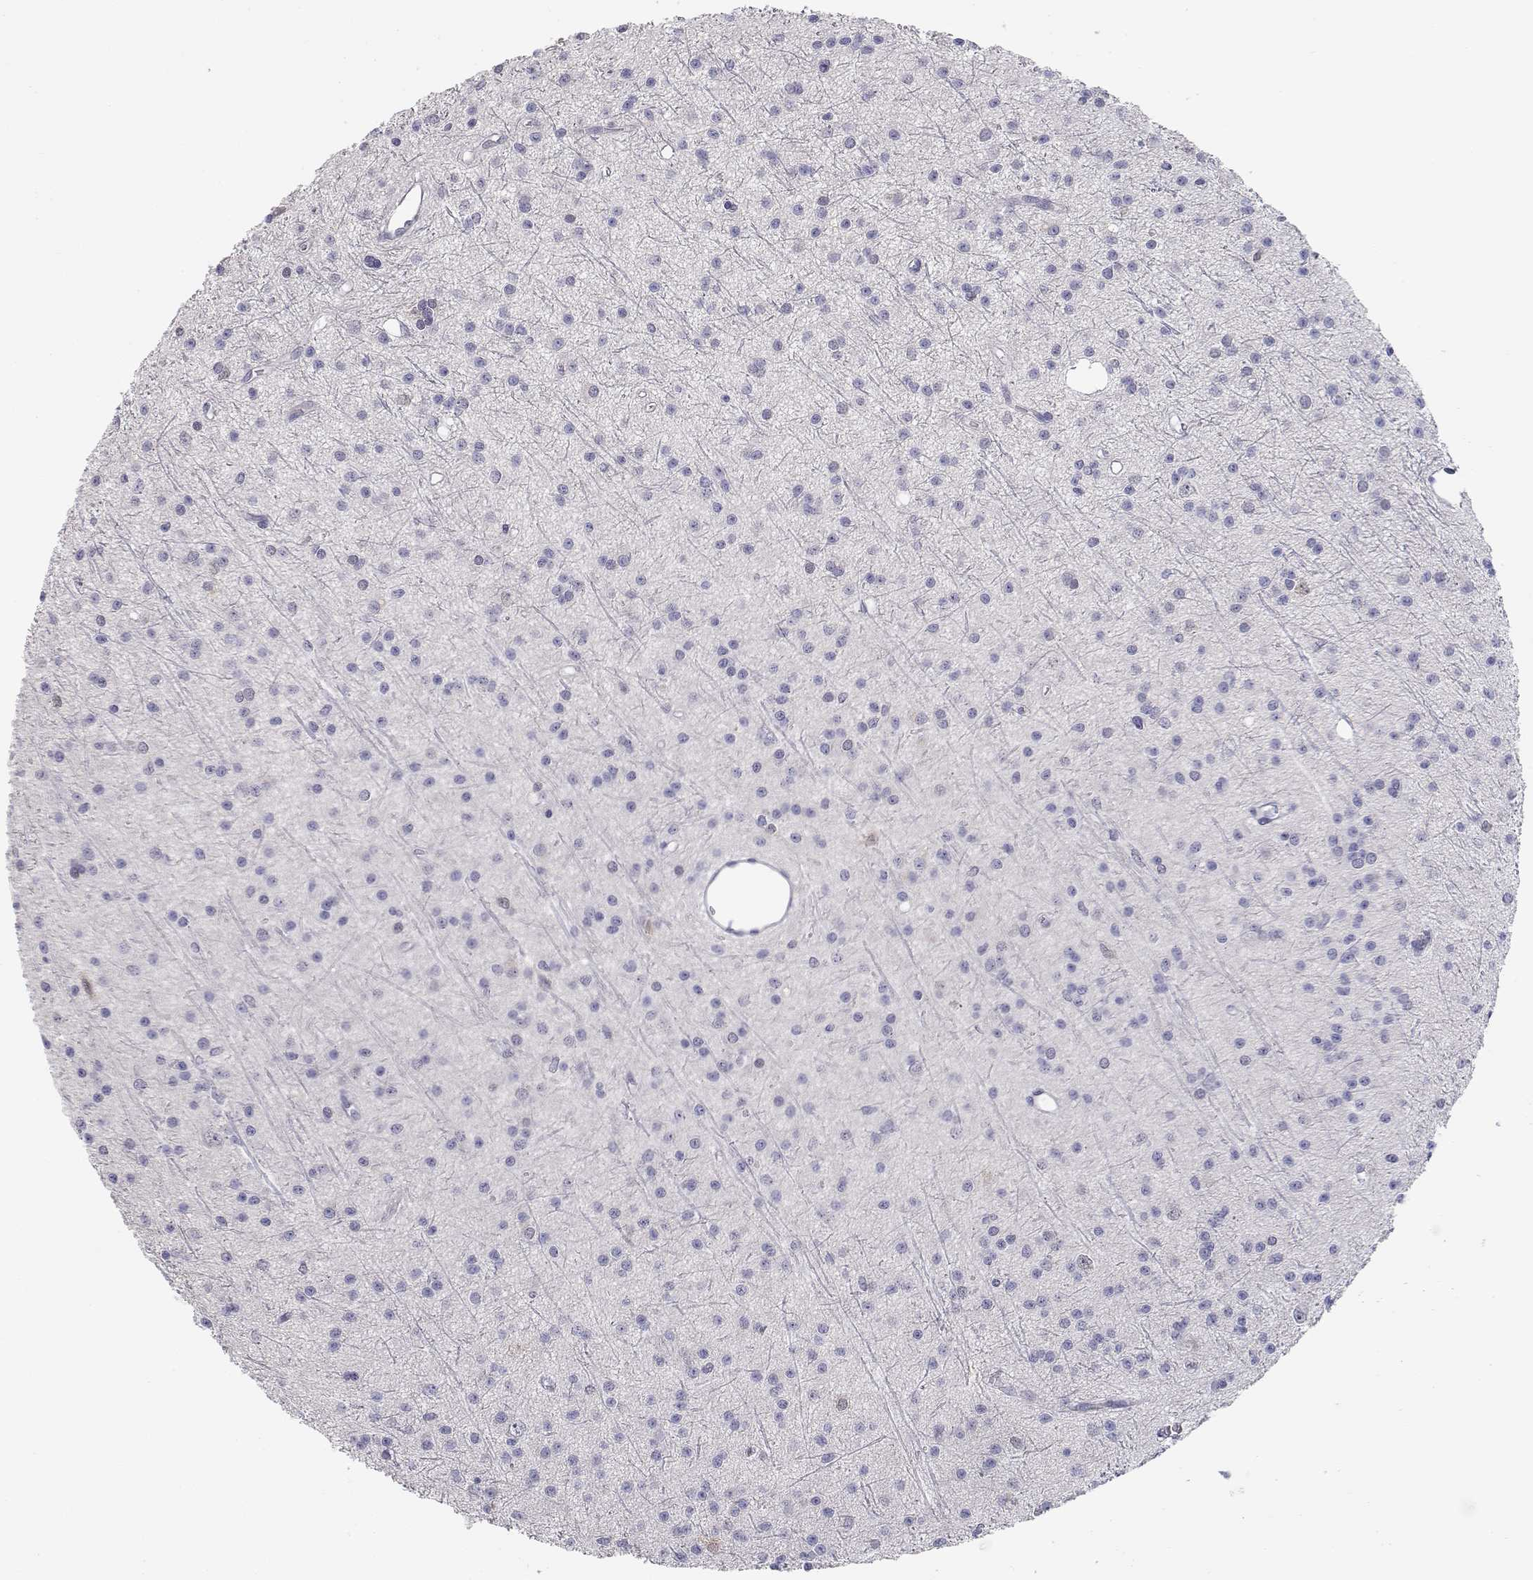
{"staining": {"intensity": "negative", "quantity": "none", "location": "none"}, "tissue": "glioma", "cell_type": "Tumor cells", "image_type": "cancer", "snomed": [{"axis": "morphology", "description": "Glioma, malignant, Low grade"}, {"axis": "topography", "description": "Brain"}], "caption": "Malignant low-grade glioma stained for a protein using IHC demonstrates no expression tumor cells.", "gene": "ADA", "patient": {"sex": "male", "age": 27}}